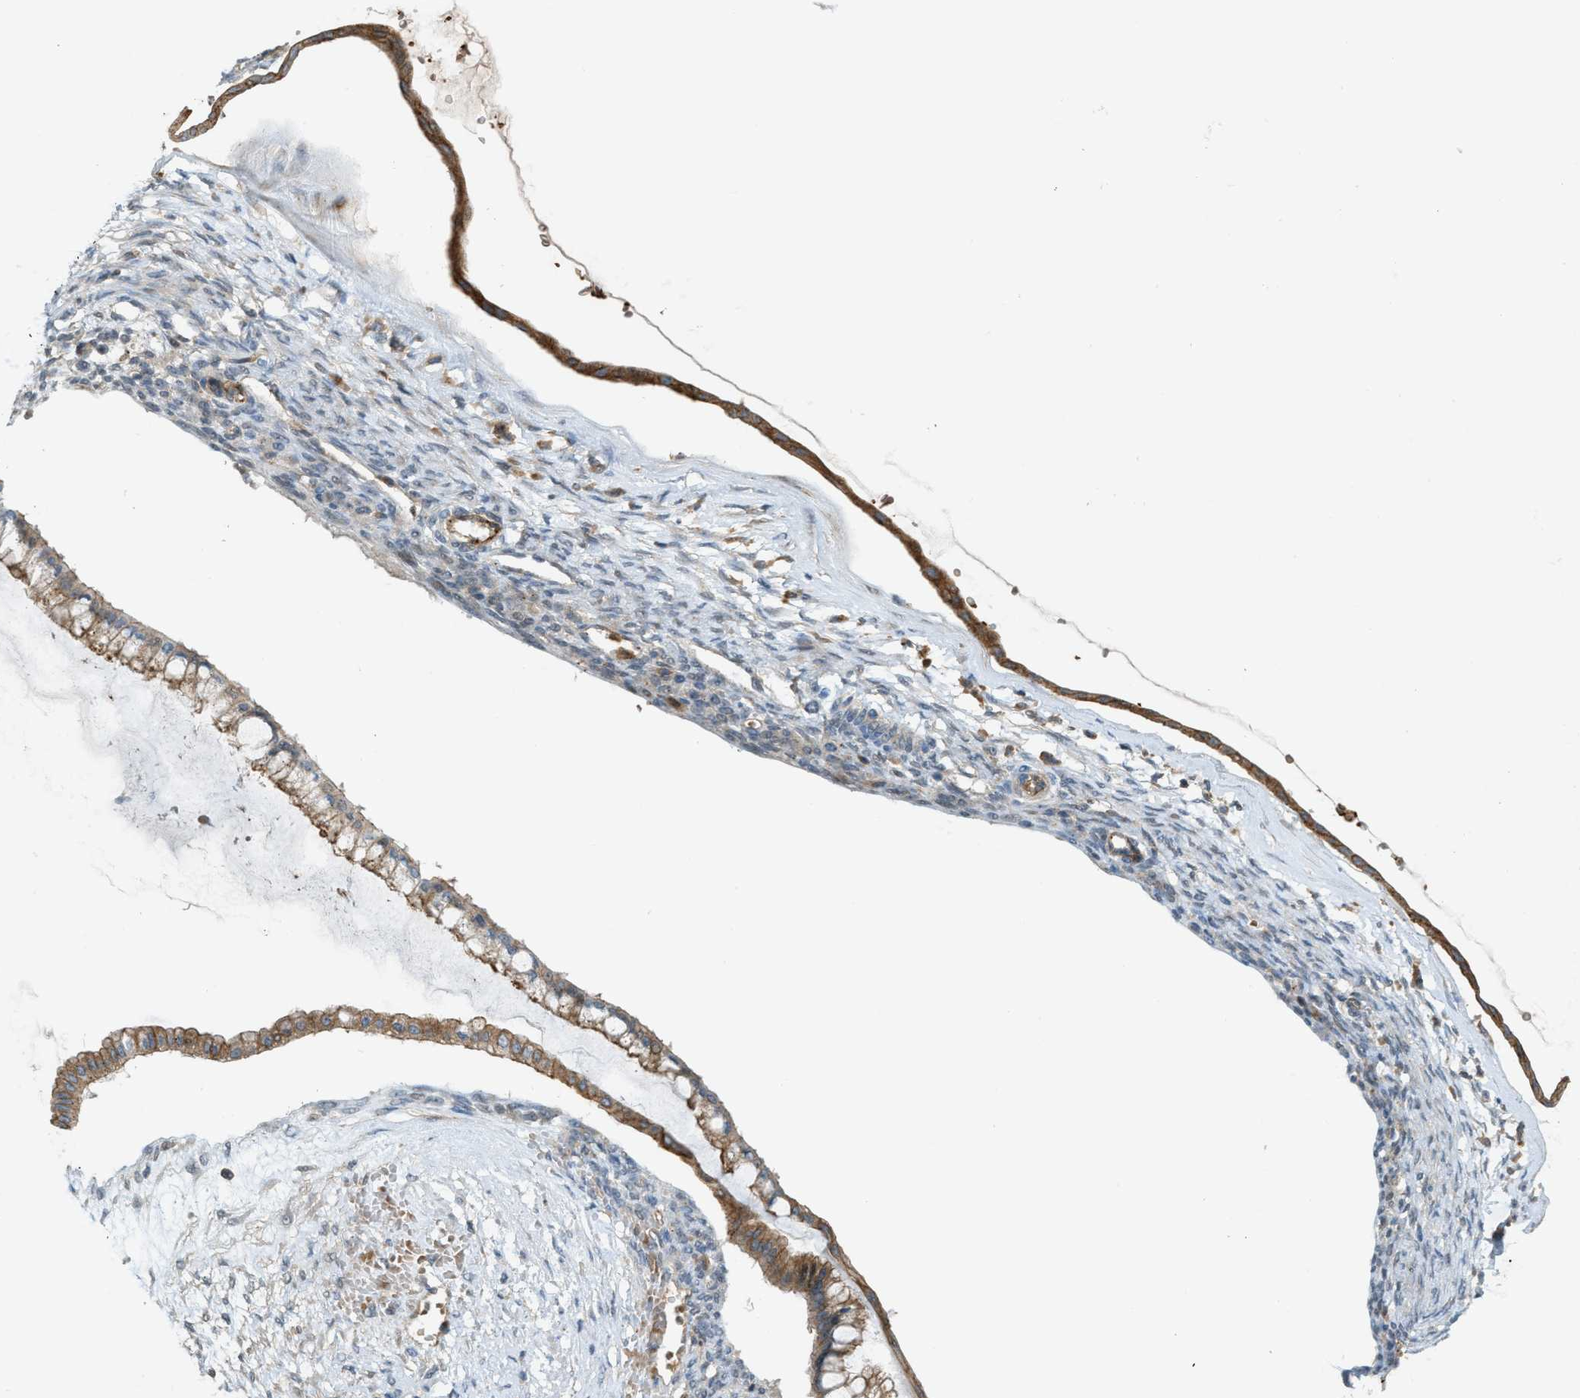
{"staining": {"intensity": "moderate", "quantity": ">75%", "location": "cytoplasmic/membranous"}, "tissue": "ovarian cancer", "cell_type": "Tumor cells", "image_type": "cancer", "snomed": [{"axis": "morphology", "description": "Cystadenocarcinoma, mucinous, NOS"}, {"axis": "topography", "description": "Ovary"}], "caption": "The photomicrograph shows immunohistochemical staining of mucinous cystadenocarcinoma (ovarian). There is moderate cytoplasmic/membranous staining is identified in about >75% of tumor cells. (Stains: DAB in brown, nuclei in blue, Microscopy: brightfield microscopy at high magnification).", "gene": "GRK6", "patient": {"sex": "female", "age": 73}}